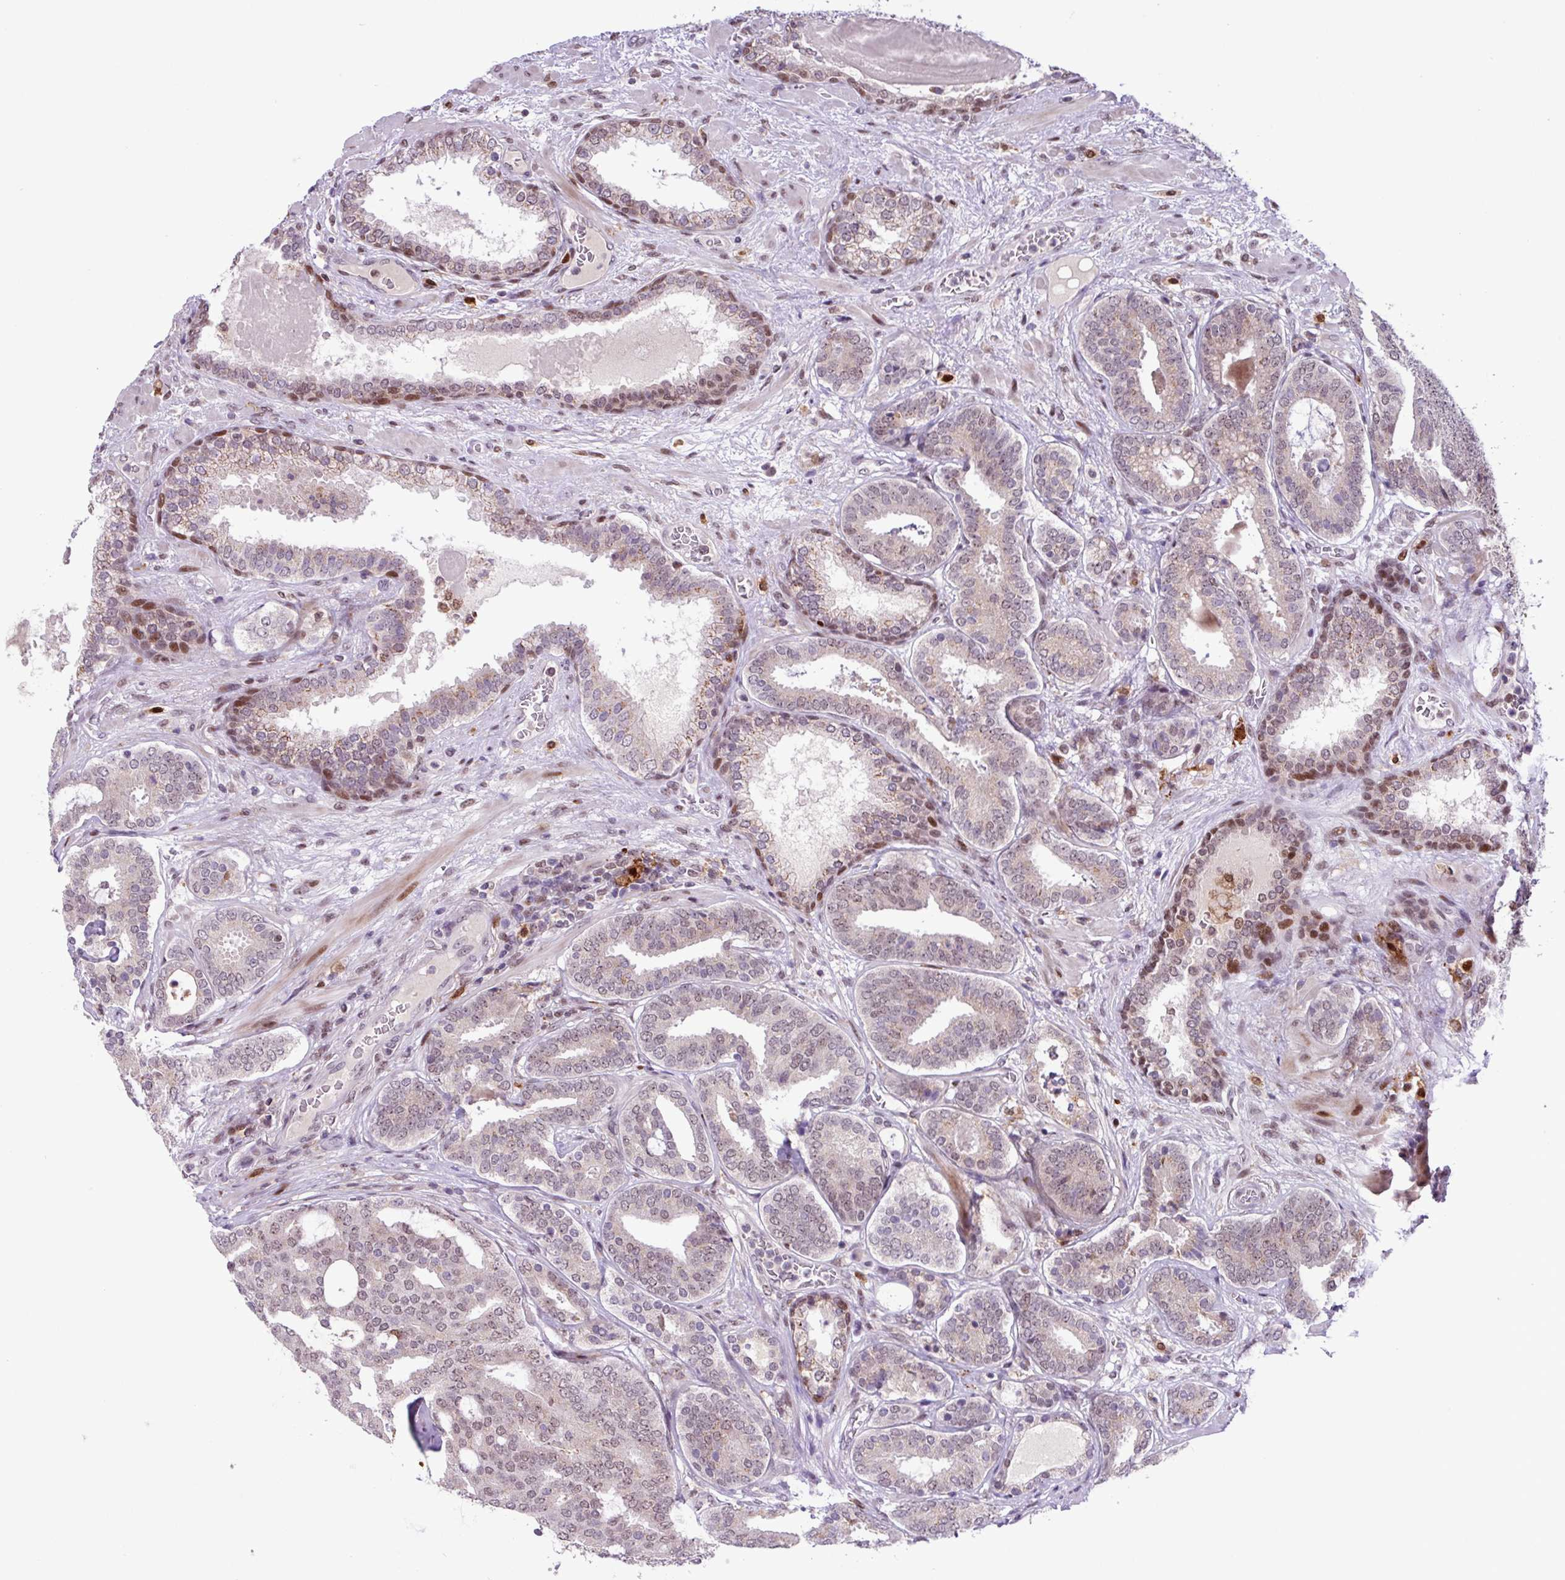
{"staining": {"intensity": "weak", "quantity": "<25%", "location": "nuclear"}, "tissue": "prostate cancer", "cell_type": "Tumor cells", "image_type": "cancer", "snomed": [{"axis": "morphology", "description": "Adenocarcinoma, High grade"}, {"axis": "topography", "description": "Prostate"}], "caption": "Prostate cancer (adenocarcinoma (high-grade)) was stained to show a protein in brown. There is no significant expression in tumor cells.", "gene": "BRD3", "patient": {"sex": "male", "age": 65}}